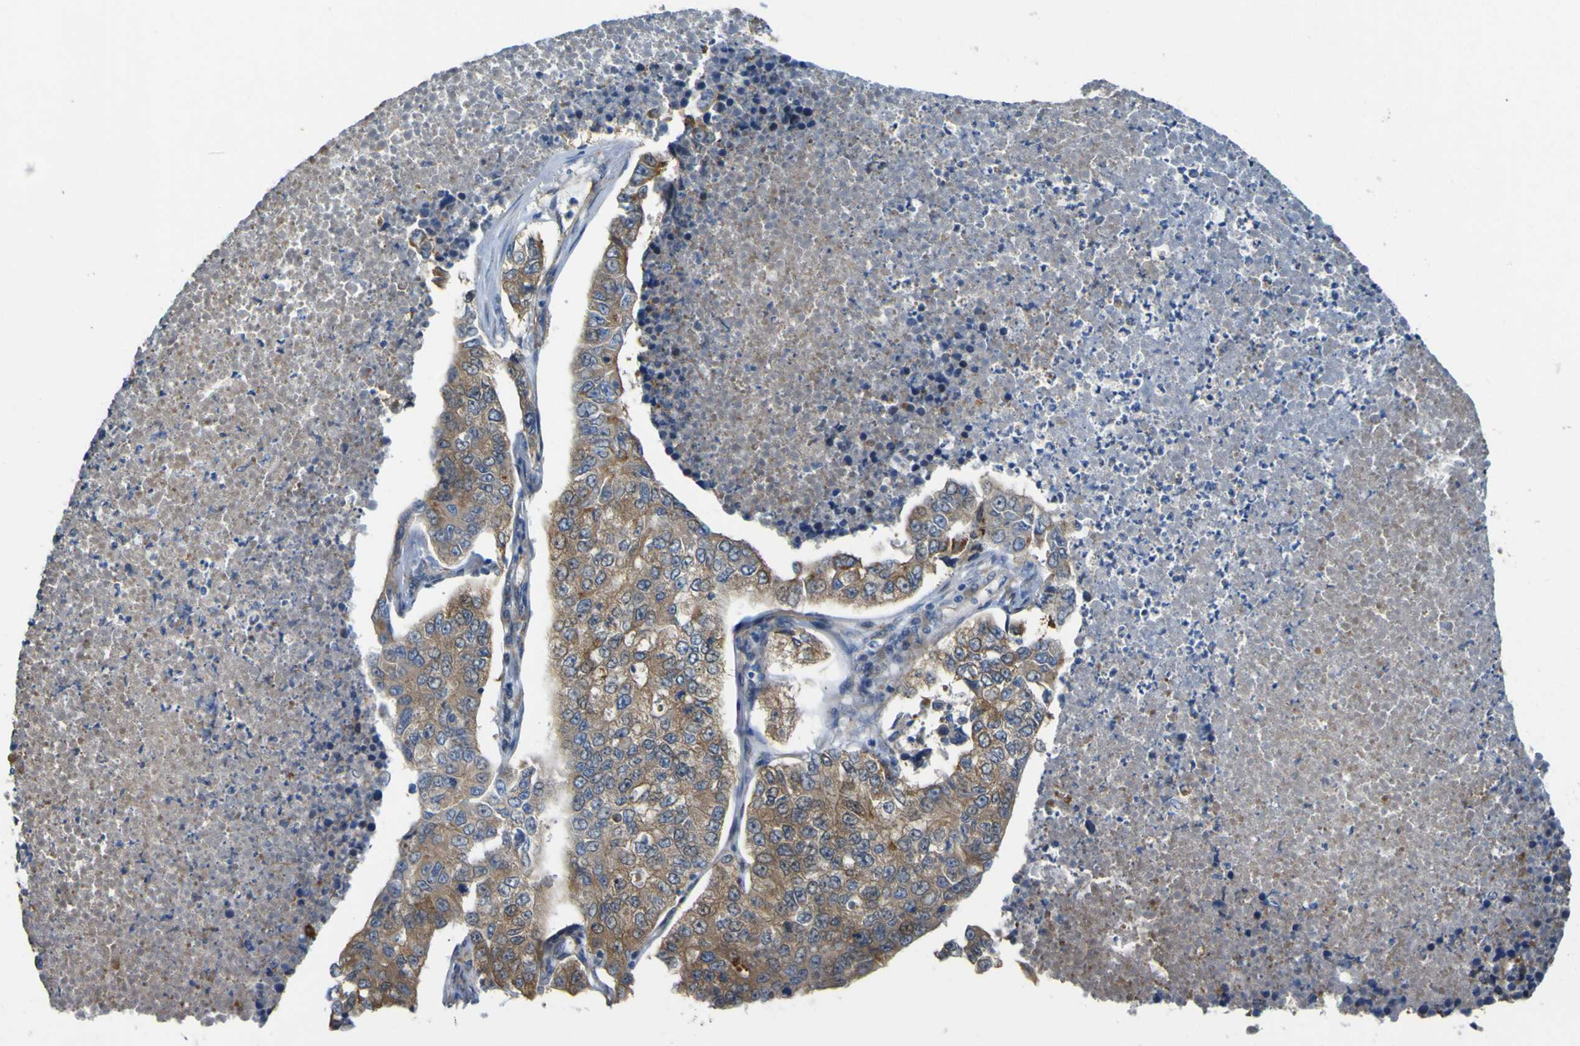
{"staining": {"intensity": "moderate", "quantity": ">75%", "location": "cytoplasmic/membranous"}, "tissue": "lung cancer", "cell_type": "Tumor cells", "image_type": "cancer", "snomed": [{"axis": "morphology", "description": "Adenocarcinoma, NOS"}, {"axis": "topography", "description": "Lung"}], "caption": "The photomicrograph exhibits immunohistochemical staining of lung cancer. There is moderate cytoplasmic/membranous staining is identified in approximately >75% of tumor cells.", "gene": "JPH1", "patient": {"sex": "male", "age": 49}}